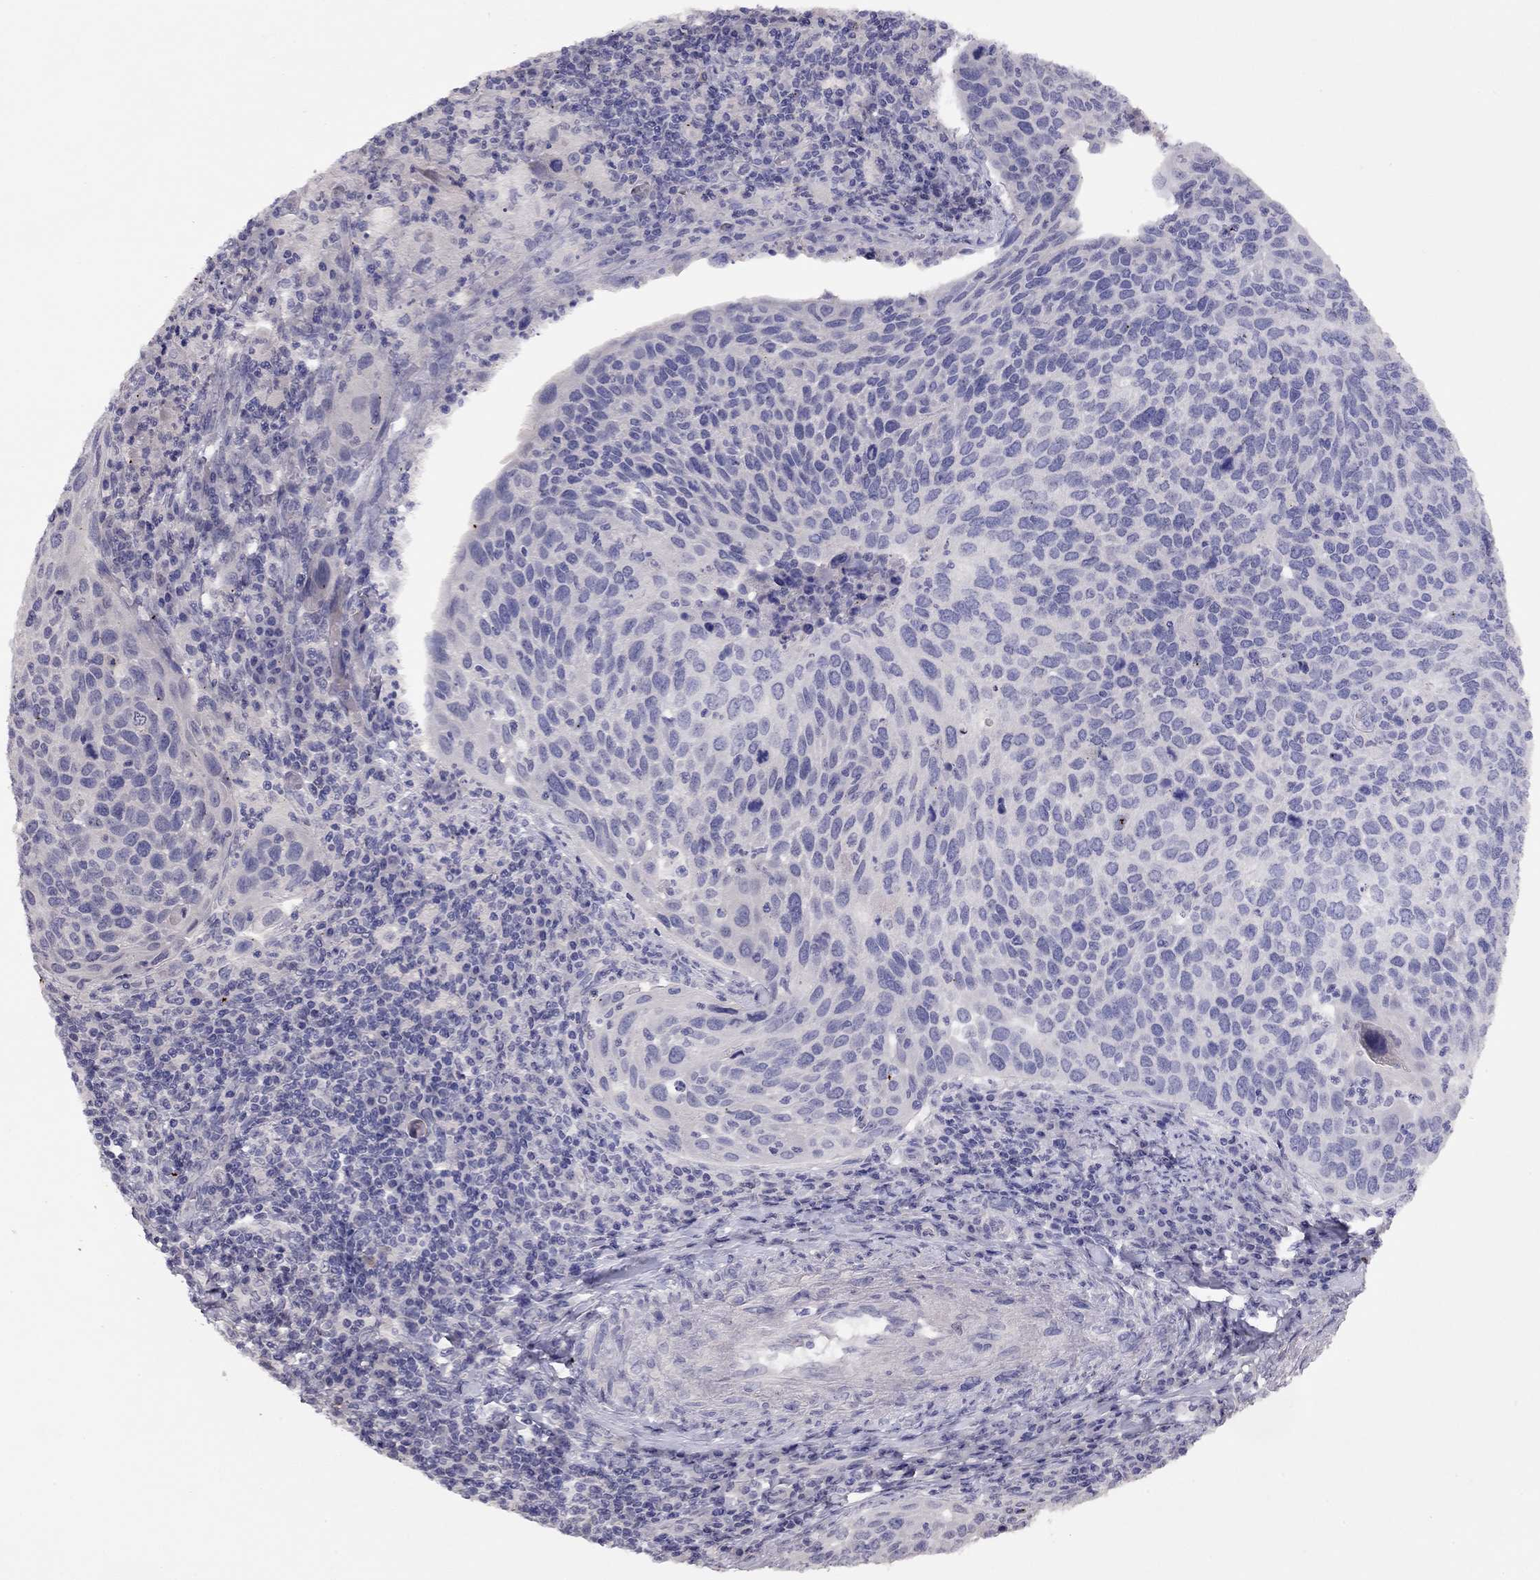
{"staining": {"intensity": "negative", "quantity": "none", "location": "none"}, "tissue": "cervical cancer", "cell_type": "Tumor cells", "image_type": "cancer", "snomed": [{"axis": "morphology", "description": "Squamous cell carcinoma, NOS"}, {"axis": "topography", "description": "Cervix"}], "caption": "IHC of cervical cancer (squamous cell carcinoma) demonstrates no positivity in tumor cells.", "gene": "LRIT2", "patient": {"sex": "female", "age": 54}}